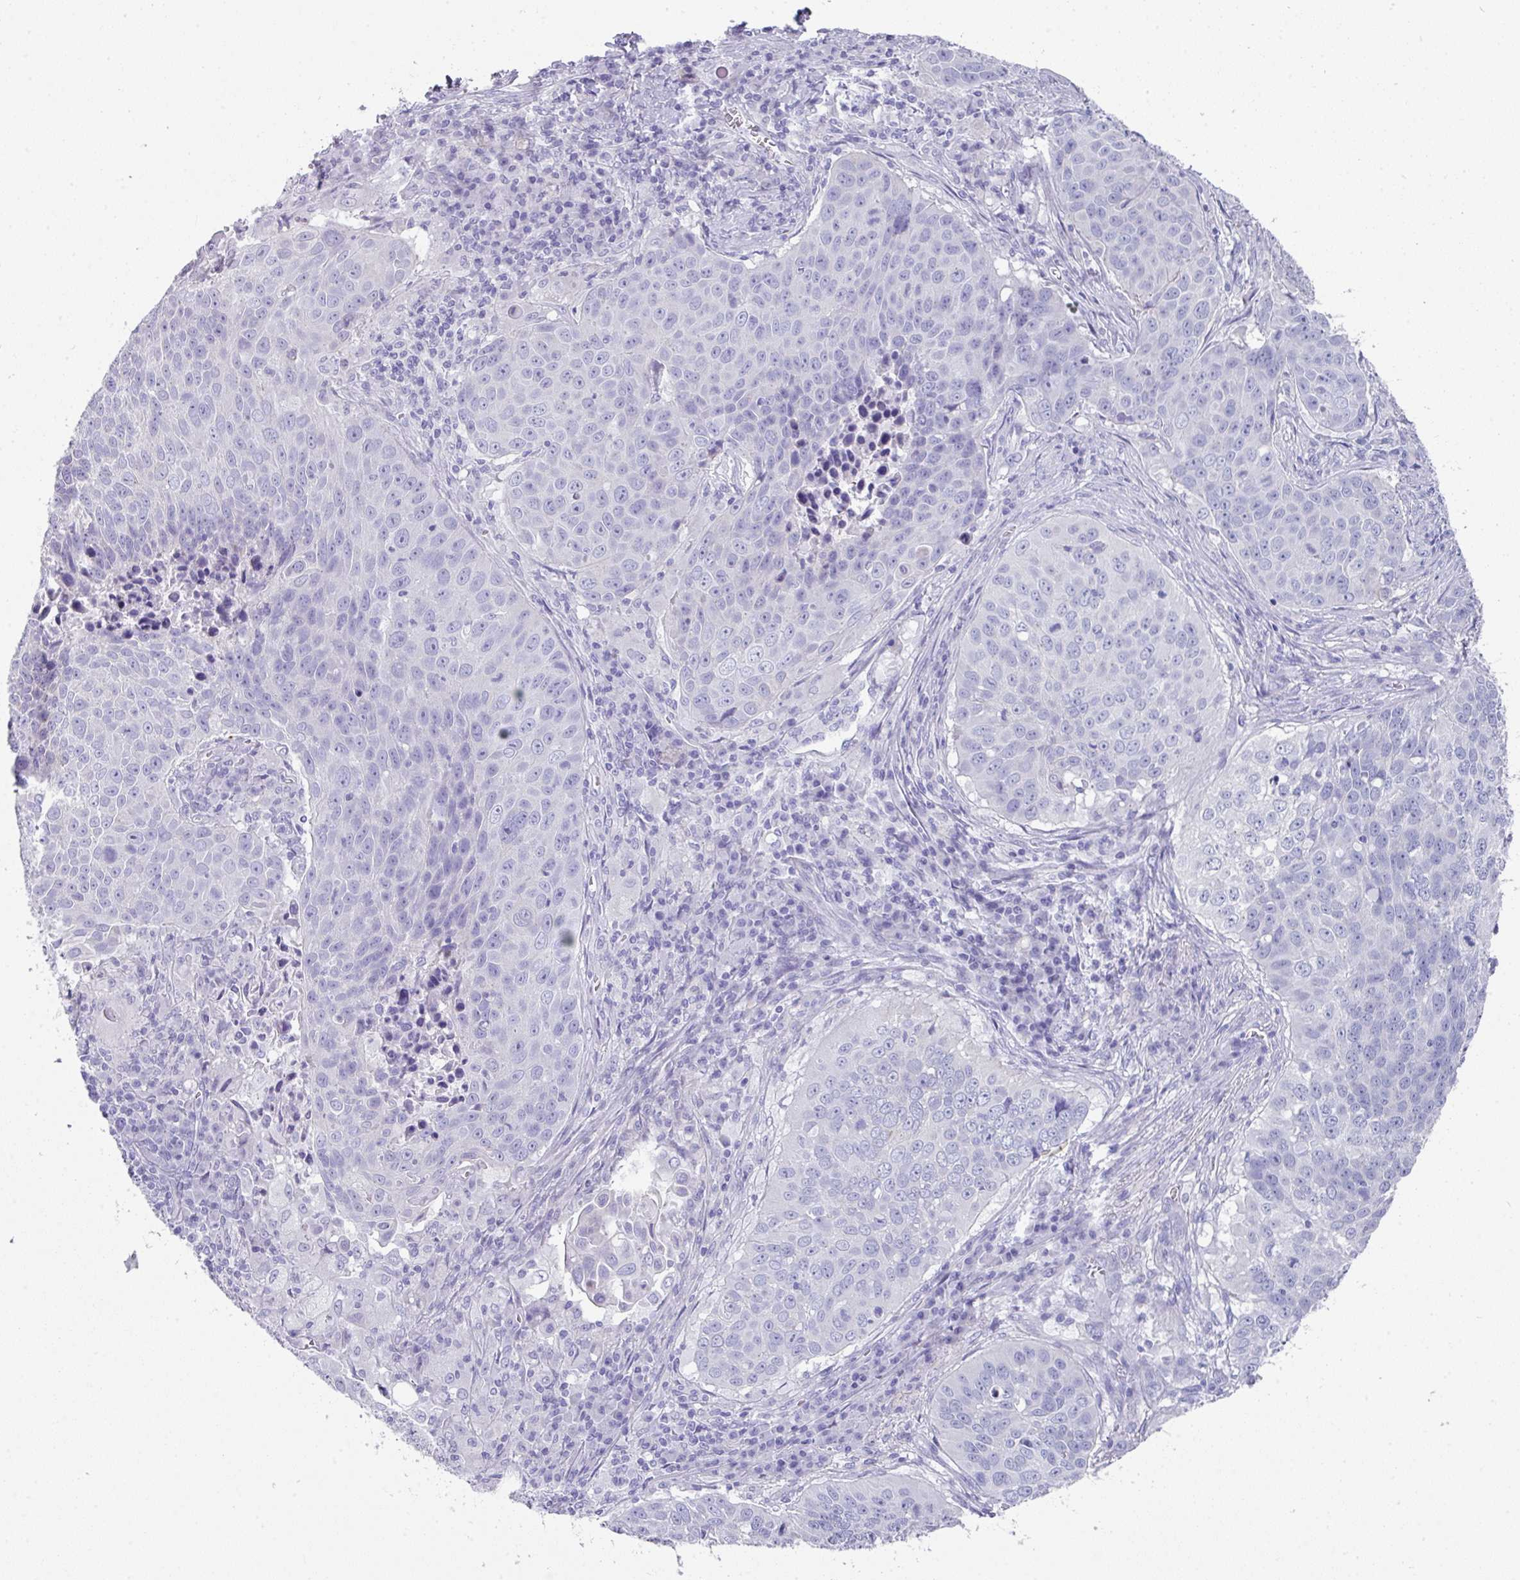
{"staining": {"intensity": "negative", "quantity": "none", "location": "none"}, "tissue": "lung cancer", "cell_type": "Tumor cells", "image_type": "cancer", "snomed": [{"axis": "morphology", "description": "Squamous cell carcinoma, NOS"}, {"axis": "topography", "description": "Lung"}], "caption": "The photomicrograph displays no significant expression in tumor cells of lung cancer (squamous cell carcinoma).", "gene": "PEX10", "patient": {"sex": "male", "age": 78}}